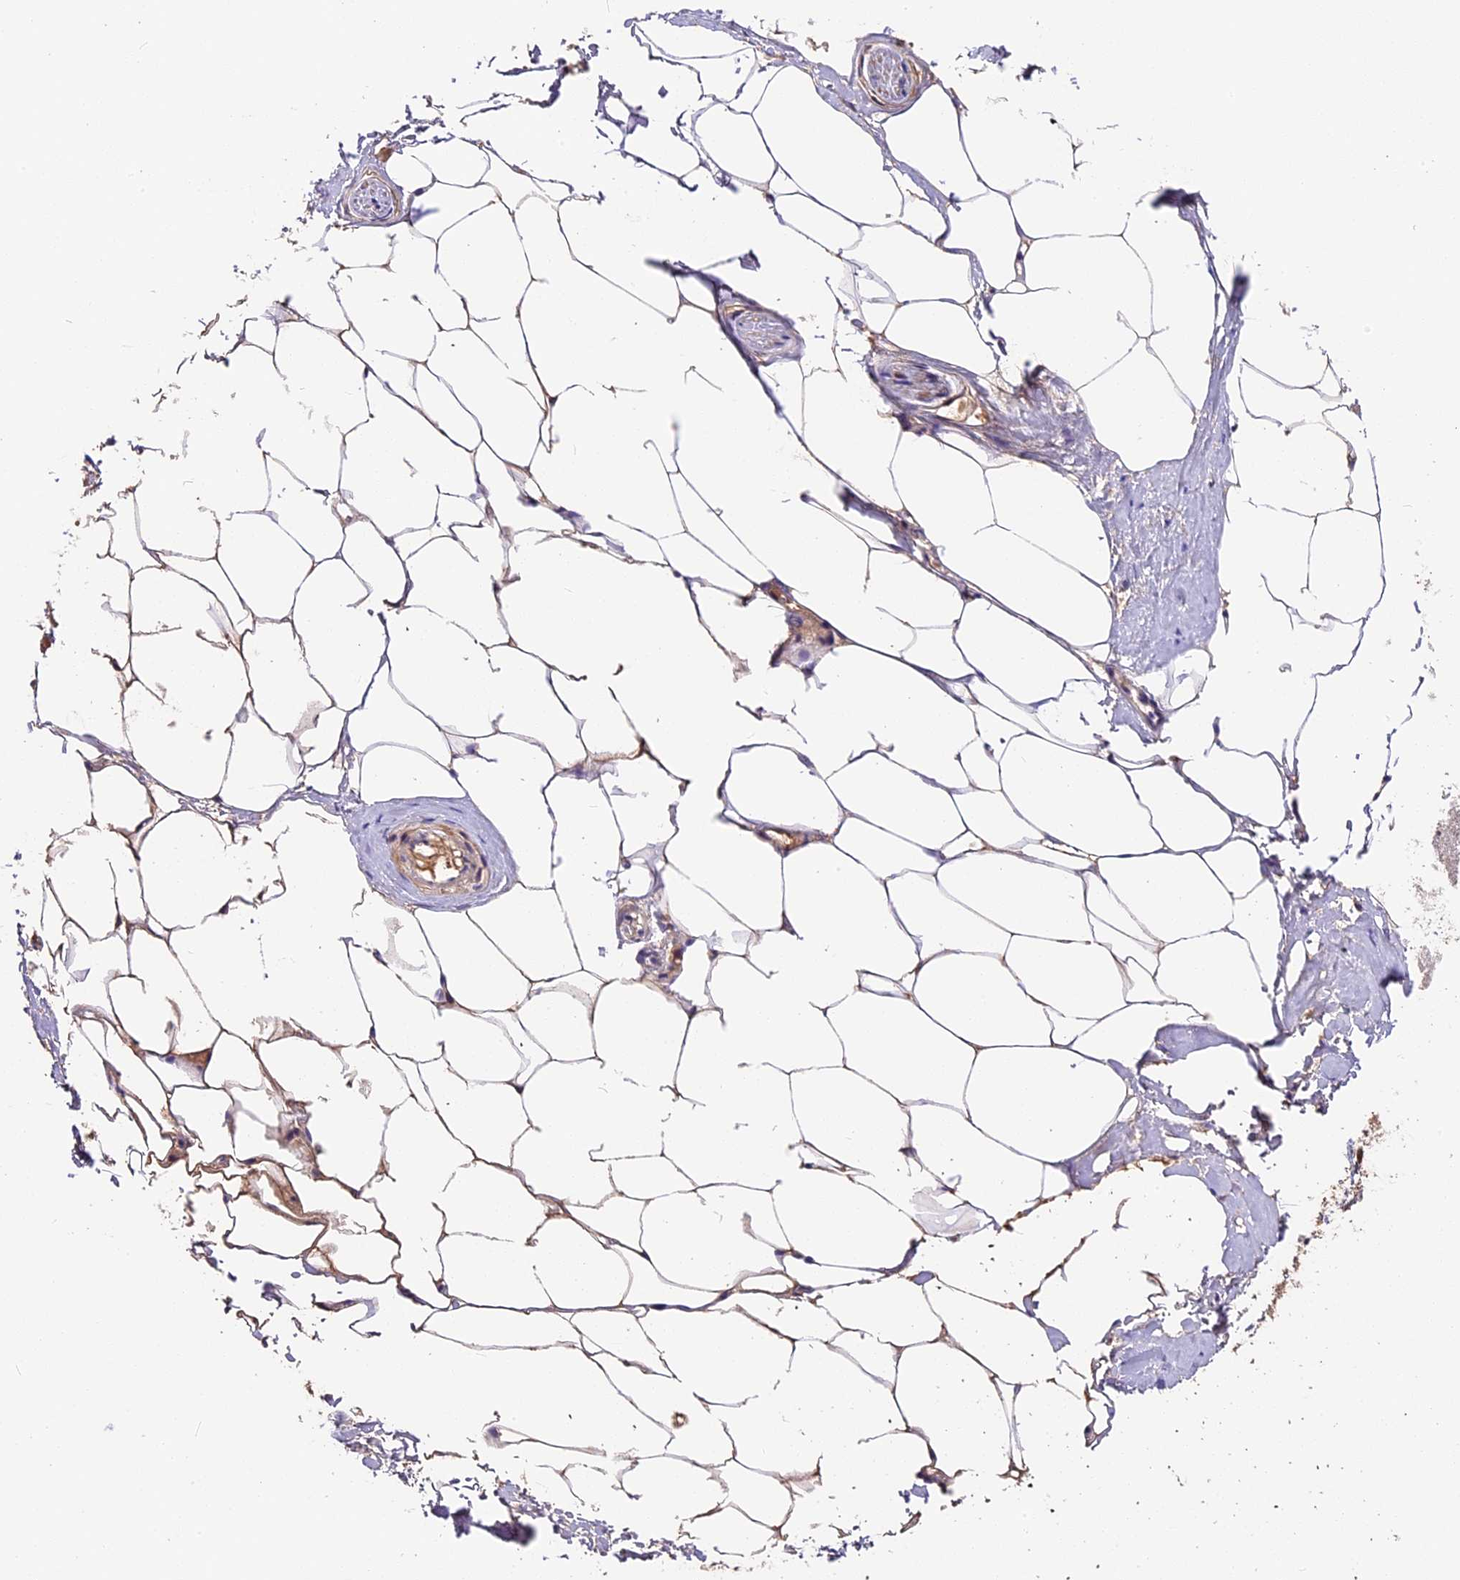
{"staining": {"intensity": "weak", "quantity": ">75%", "location": "cytoplasmic/membranous"}, "tissue": "adipose tissue", "cell_type": "Adipocytes", "image_type": "normal", "snomed": [{"axis": "morphology", "description": "Normal tissue, NOS"}, {"axis": "morphology", "description": "Adenocarcinoma, Low grade"}, {"axis": "topography", "description": "Prostate"}, {"axis": "topography", "description": "Peripheral nerve tissue"}], "caption": "This is a micrograph of IHC staining of unremarkable adipose tissue, which shows weak expression in the cytoplasmic/membranous of adipocytes.", "gene": "ARHGAP17", "patient": {"sex": "male", "age": 63}}